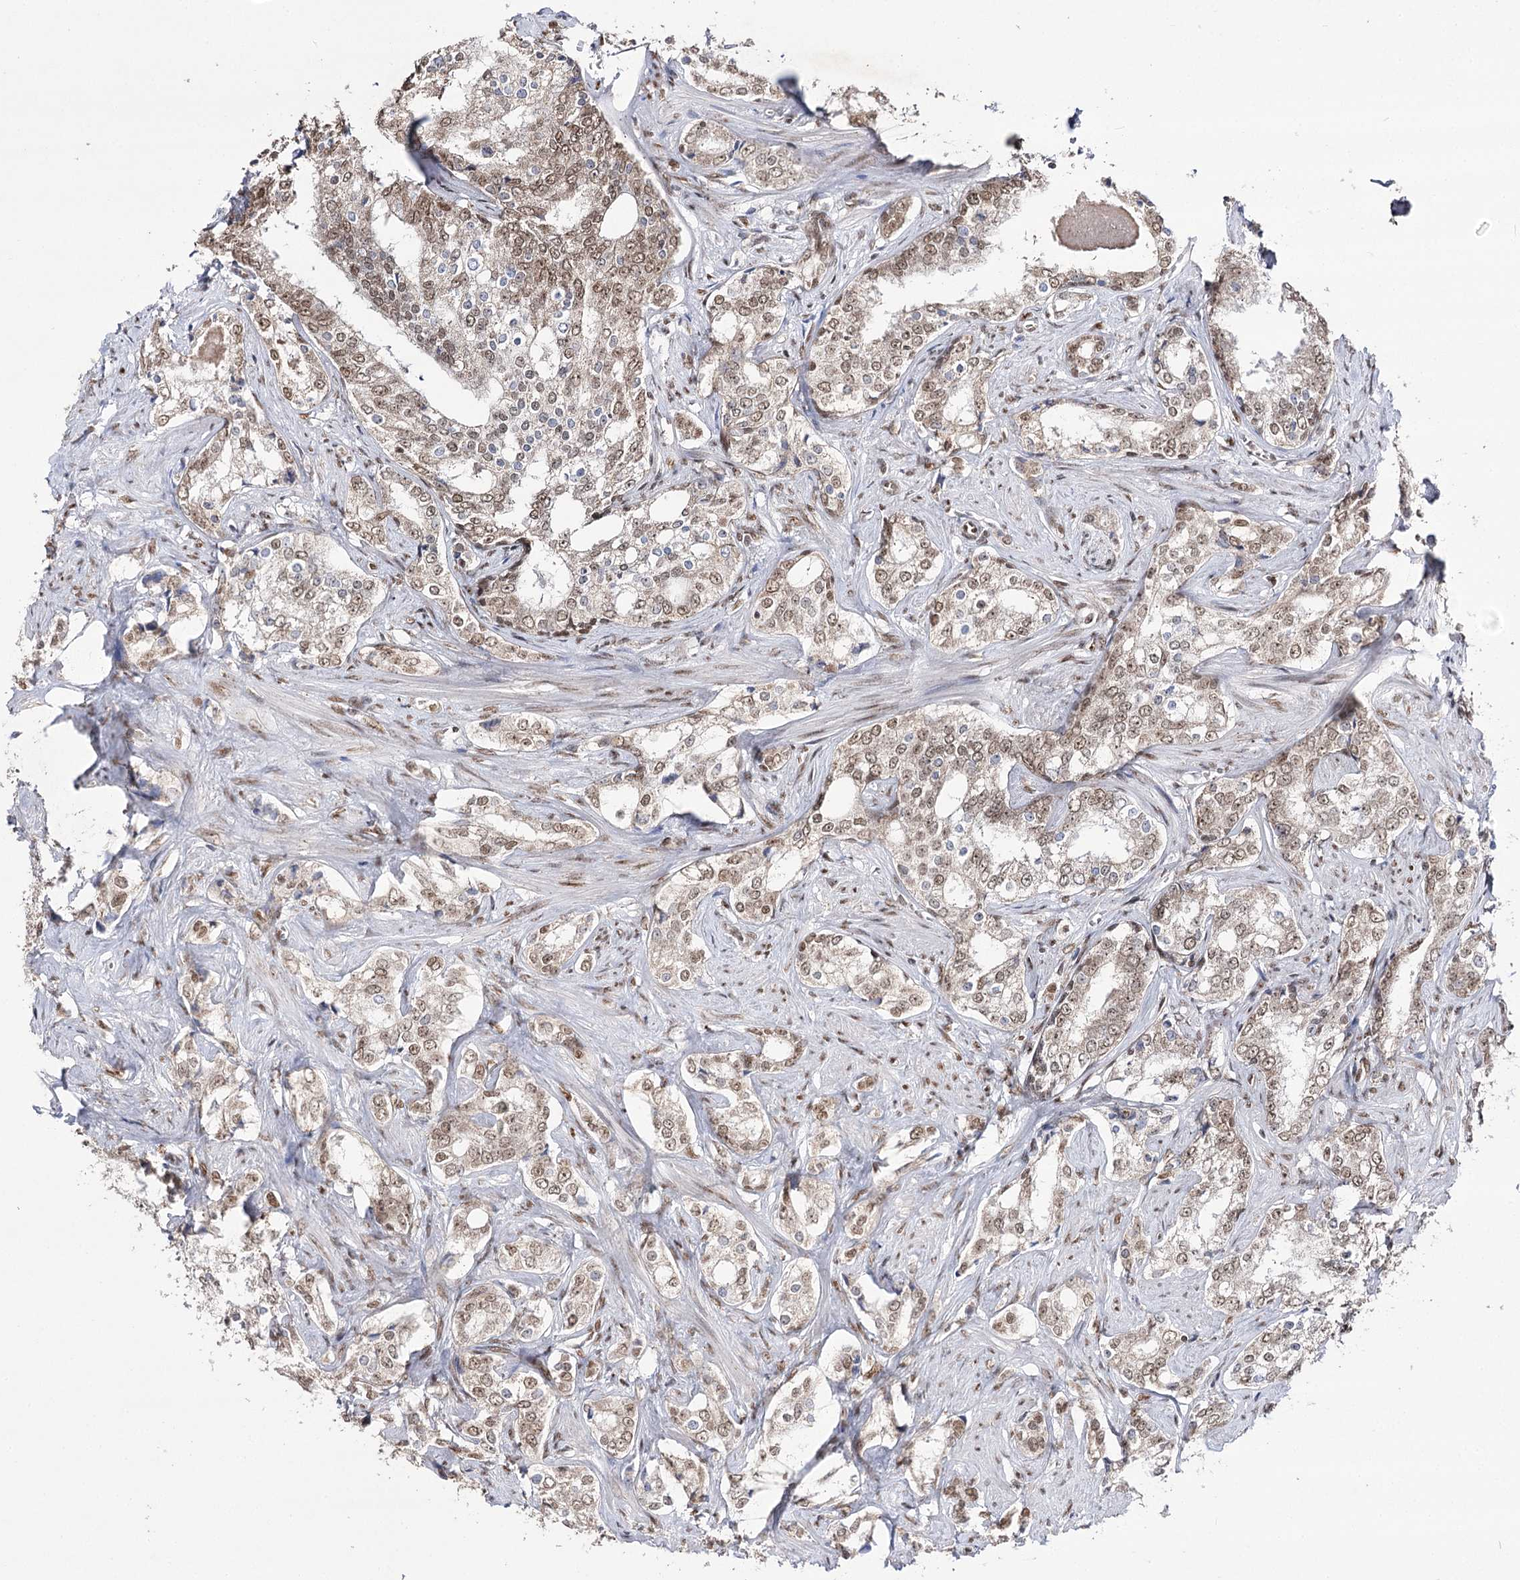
{"staining": {"intensity": "moderate", "quantity": ">75%", "location": "nuclear"}, "tissue": "prostate cancer", "cell_type": "Tumor cells", "image_type": "cancer", "snomed": [{"axis": "morphology", "description": "Adenocarcinoma, High grade"}, {"axis": "topography", "description": "Prostate"}], "caption": "An immunohistochemistry photomicrograph of tumor tissue is shown. Protein staining in brown highlights moderate nuclear positivity in high-grade adenocarcinoma (prostate) within tumor cells.", "gene": "VGLL4", "patient": {"sex": "male", "age": 66}}